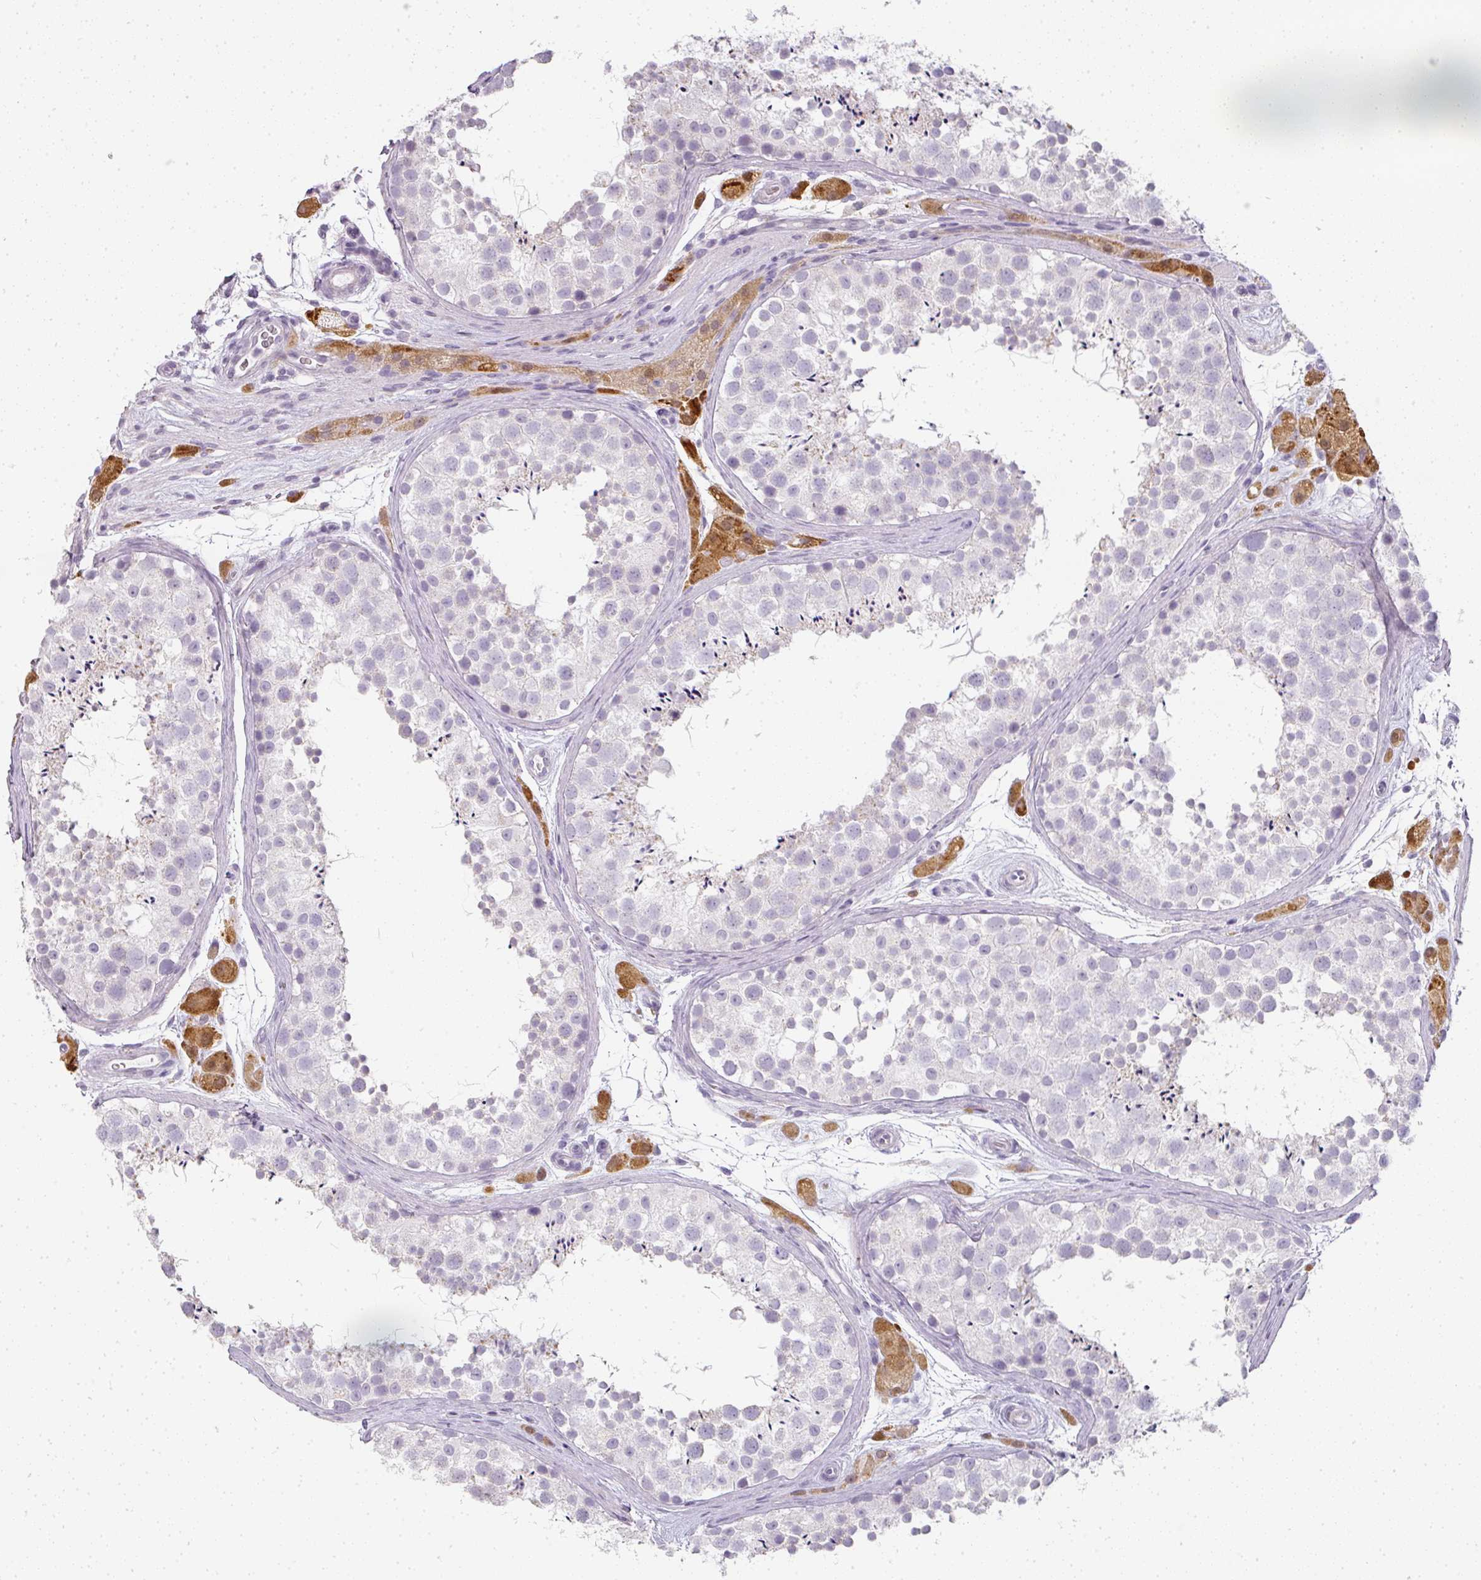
{"staining": {"intensity": "negative", "quantity": "none", "location": "none"}, "tissue": "testis", "cell_type": "Cells in seminiferous ducts", "image_type": "normal", "snomed": [{"axis": "morphology", "description": "Normal tissue, NOS"}, {"axis": "topography", "description": "Testis"}], "caption": "Immunohistochemistry (IHC) image of unremarkable testis: testis stained with DAB (3,3'-diaminobenzidine) reveals no significant protein expression in cells in seminiferous ducts. (DAB IHC with hematoxylin counter stain).", "gene": "CAMP", "patient": {"sex": "male", "age": 41}}